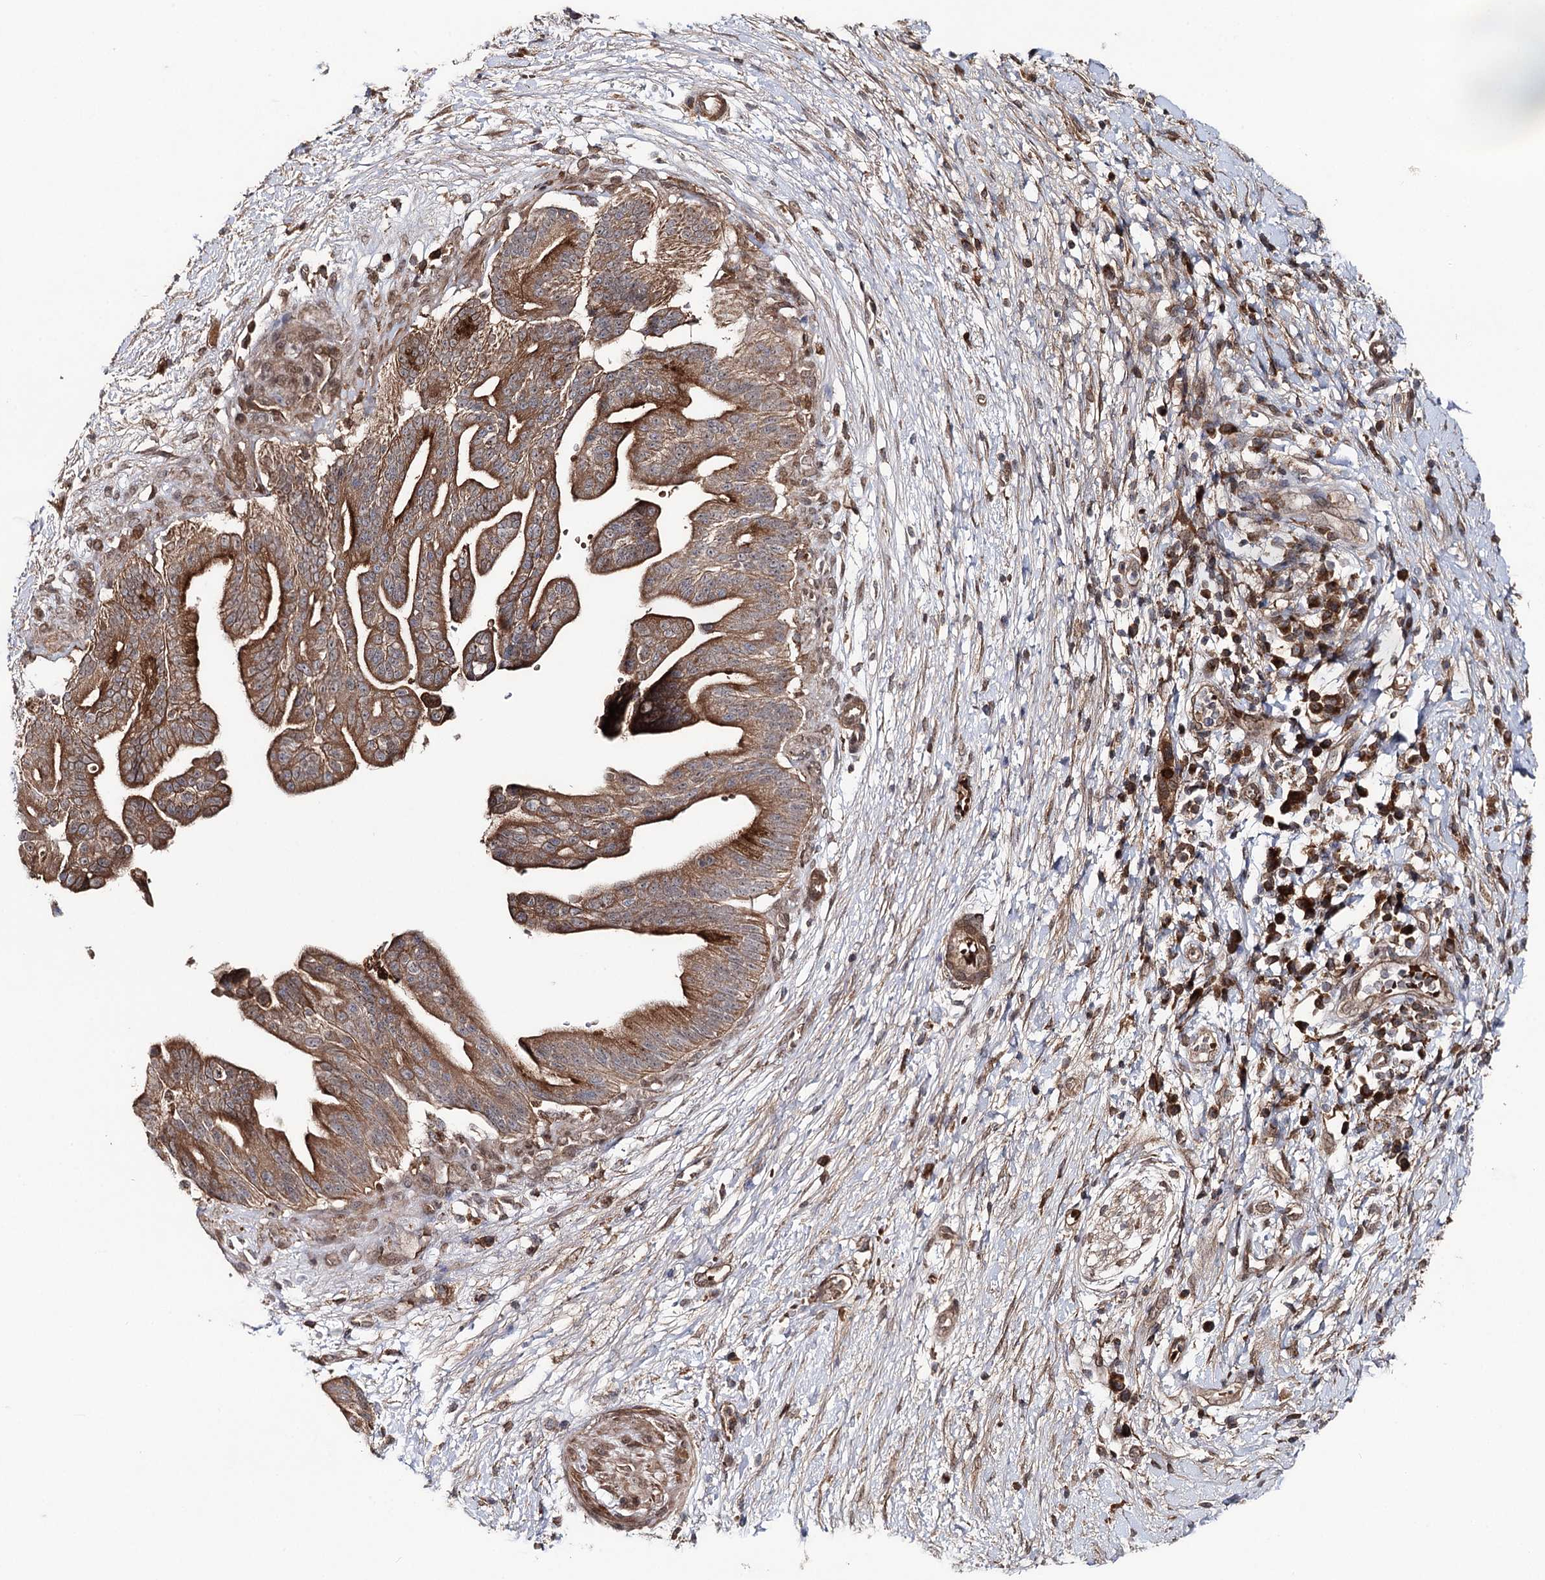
{"staining": {"intensity": "strong", "quantity": "25%-75%", "location": "cytoplasmic/membranous"}, "tissue": "pancreatic cancer", "cell_type": "Tumor cells", "image_type": "cancer", "snomed": [{"axis": "morphology", "description": "Adenocarcinoma, NOS"}, {"axis": "topography", "description": "Pancreas"}], "caption": "Pancreatic cancer (adenocarcinoma) tissue exhibits strong cytoplasmic/membranous expression in about 25%-75% of tumor cells, visualized by immunohistochemistry. Immunohistochemistry (ihc) stains the protein of interest in brown and the nuclei are stained blue.", "gene": "MSANTD2", "patient": {"sex": "male", "age": 68}}